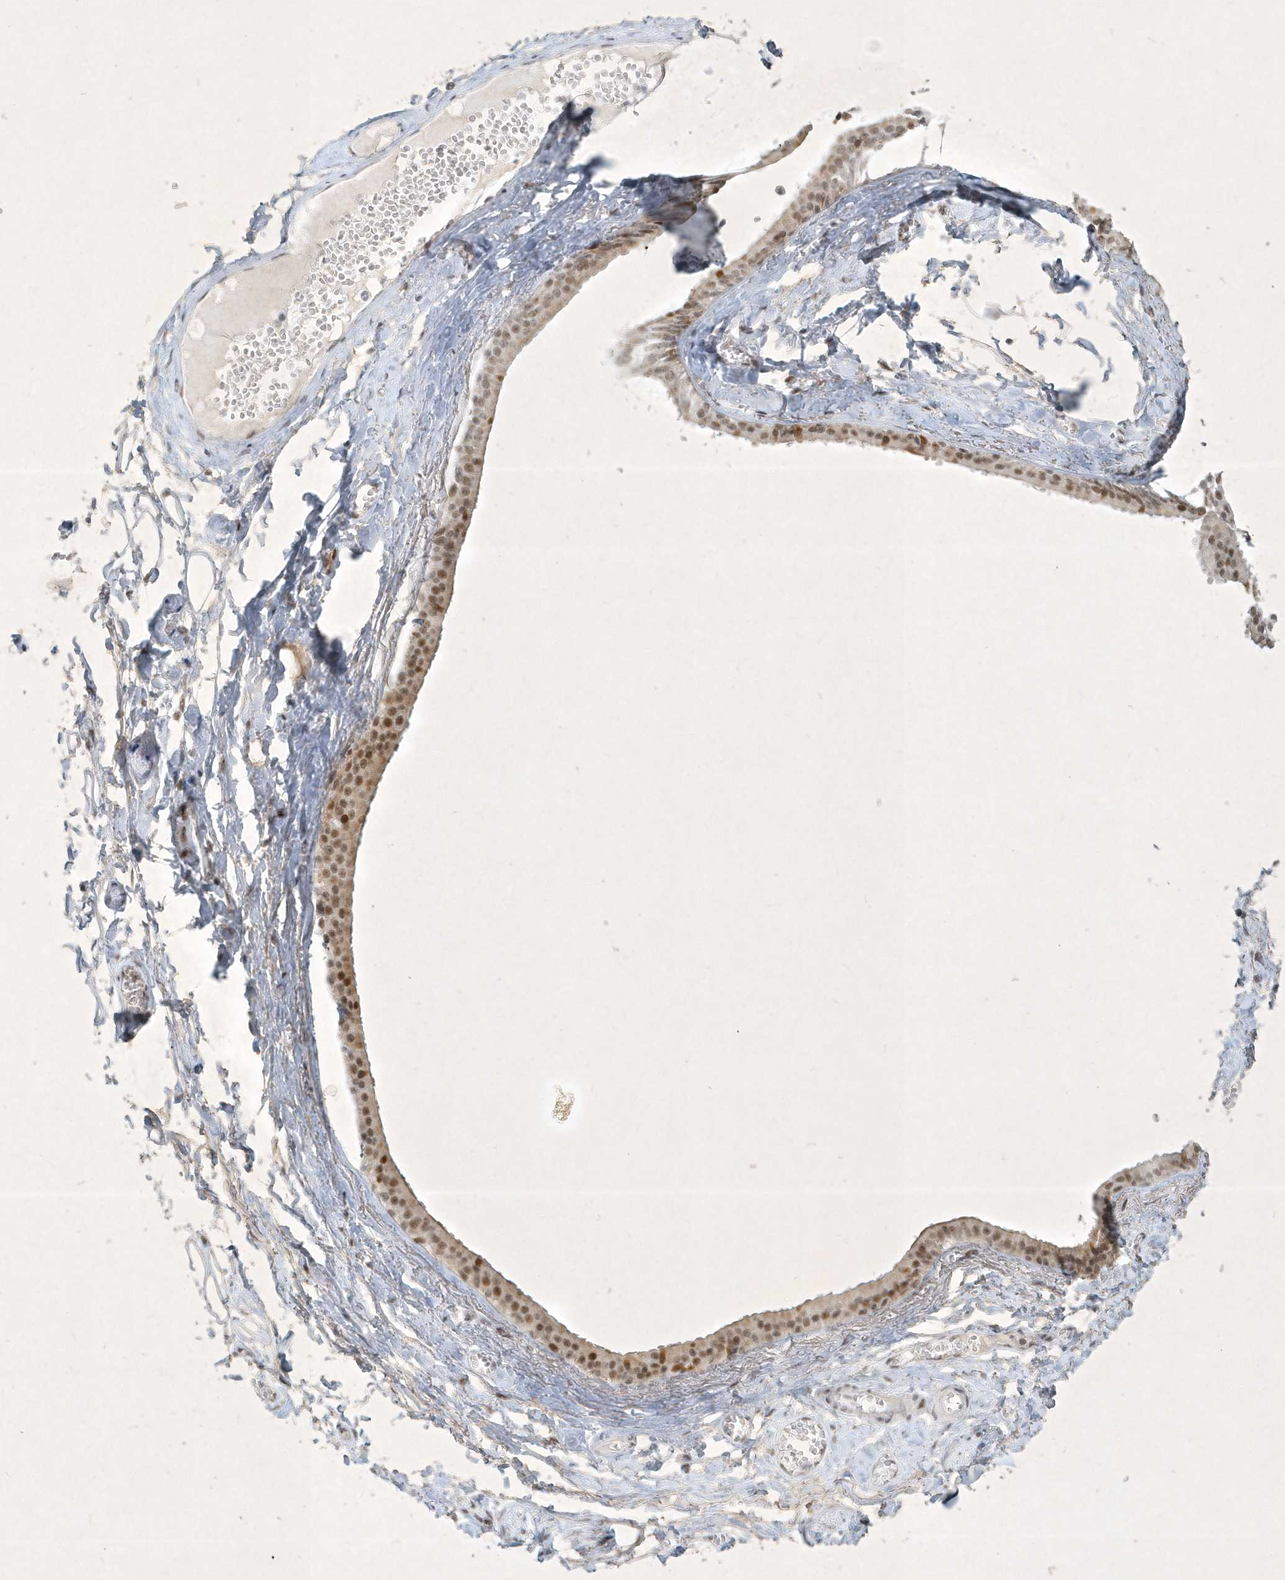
{"staining": {"intensity": "negative", "quantity": "none", "location": "none"}, "tissue": "adipose tissue", "cell_type": "Adipocytes", "image_type": "normal", "snomed": [{"axis": "morphology", "description": "Normal tissue, NOS"}, {"axis": "morphology", "description": "Inflammation, NOS"}, {"axis": "topography", "description": "Salivary gland"}, {"axis": "topography", "description": "Peripheral nerve tissue"}], "caption": "Immunohistochemistry (IHC) of unremarkable human adipose tissue reveals no expression in adipocytes.", "gene": "ZBTB9", "patient": {"sex": "female", "age": 75}}